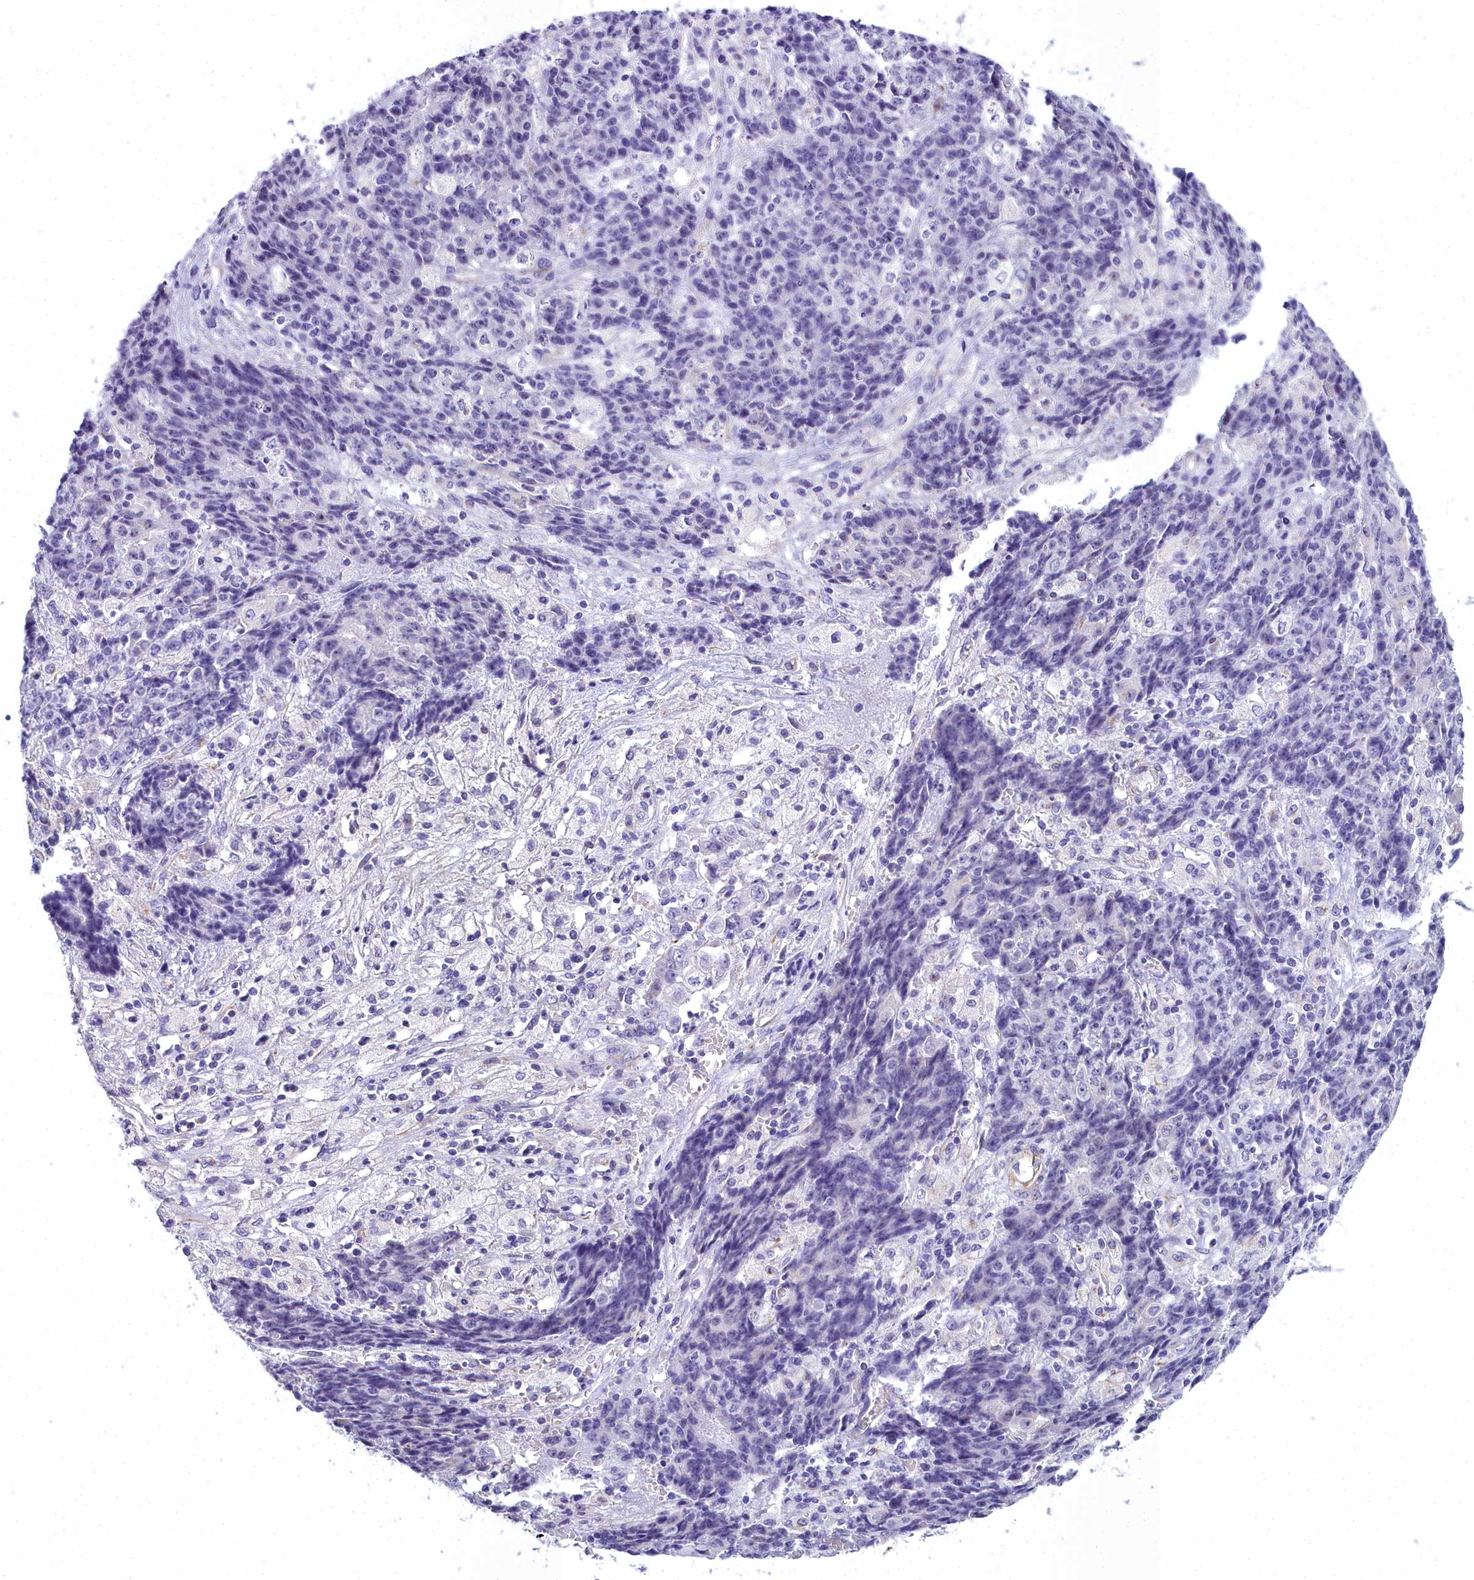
{"staining": {"intensity": "negative", "quantity": "none", "location": "none"}, "tissue": "ovarian cancer", "cell_type": "Tumor cells", "image_type": "cancer", "snomed": [{"axis": "morphology", "description": "Carcinoma, endometroid"}, {"axis": "topography", "description": "Ovary"}], "caption": "Tumor cells show no significant protein positivity in ovarian cancer.", "gene": "TIMM22", "patient": {"sex": "female", "age": 42}}